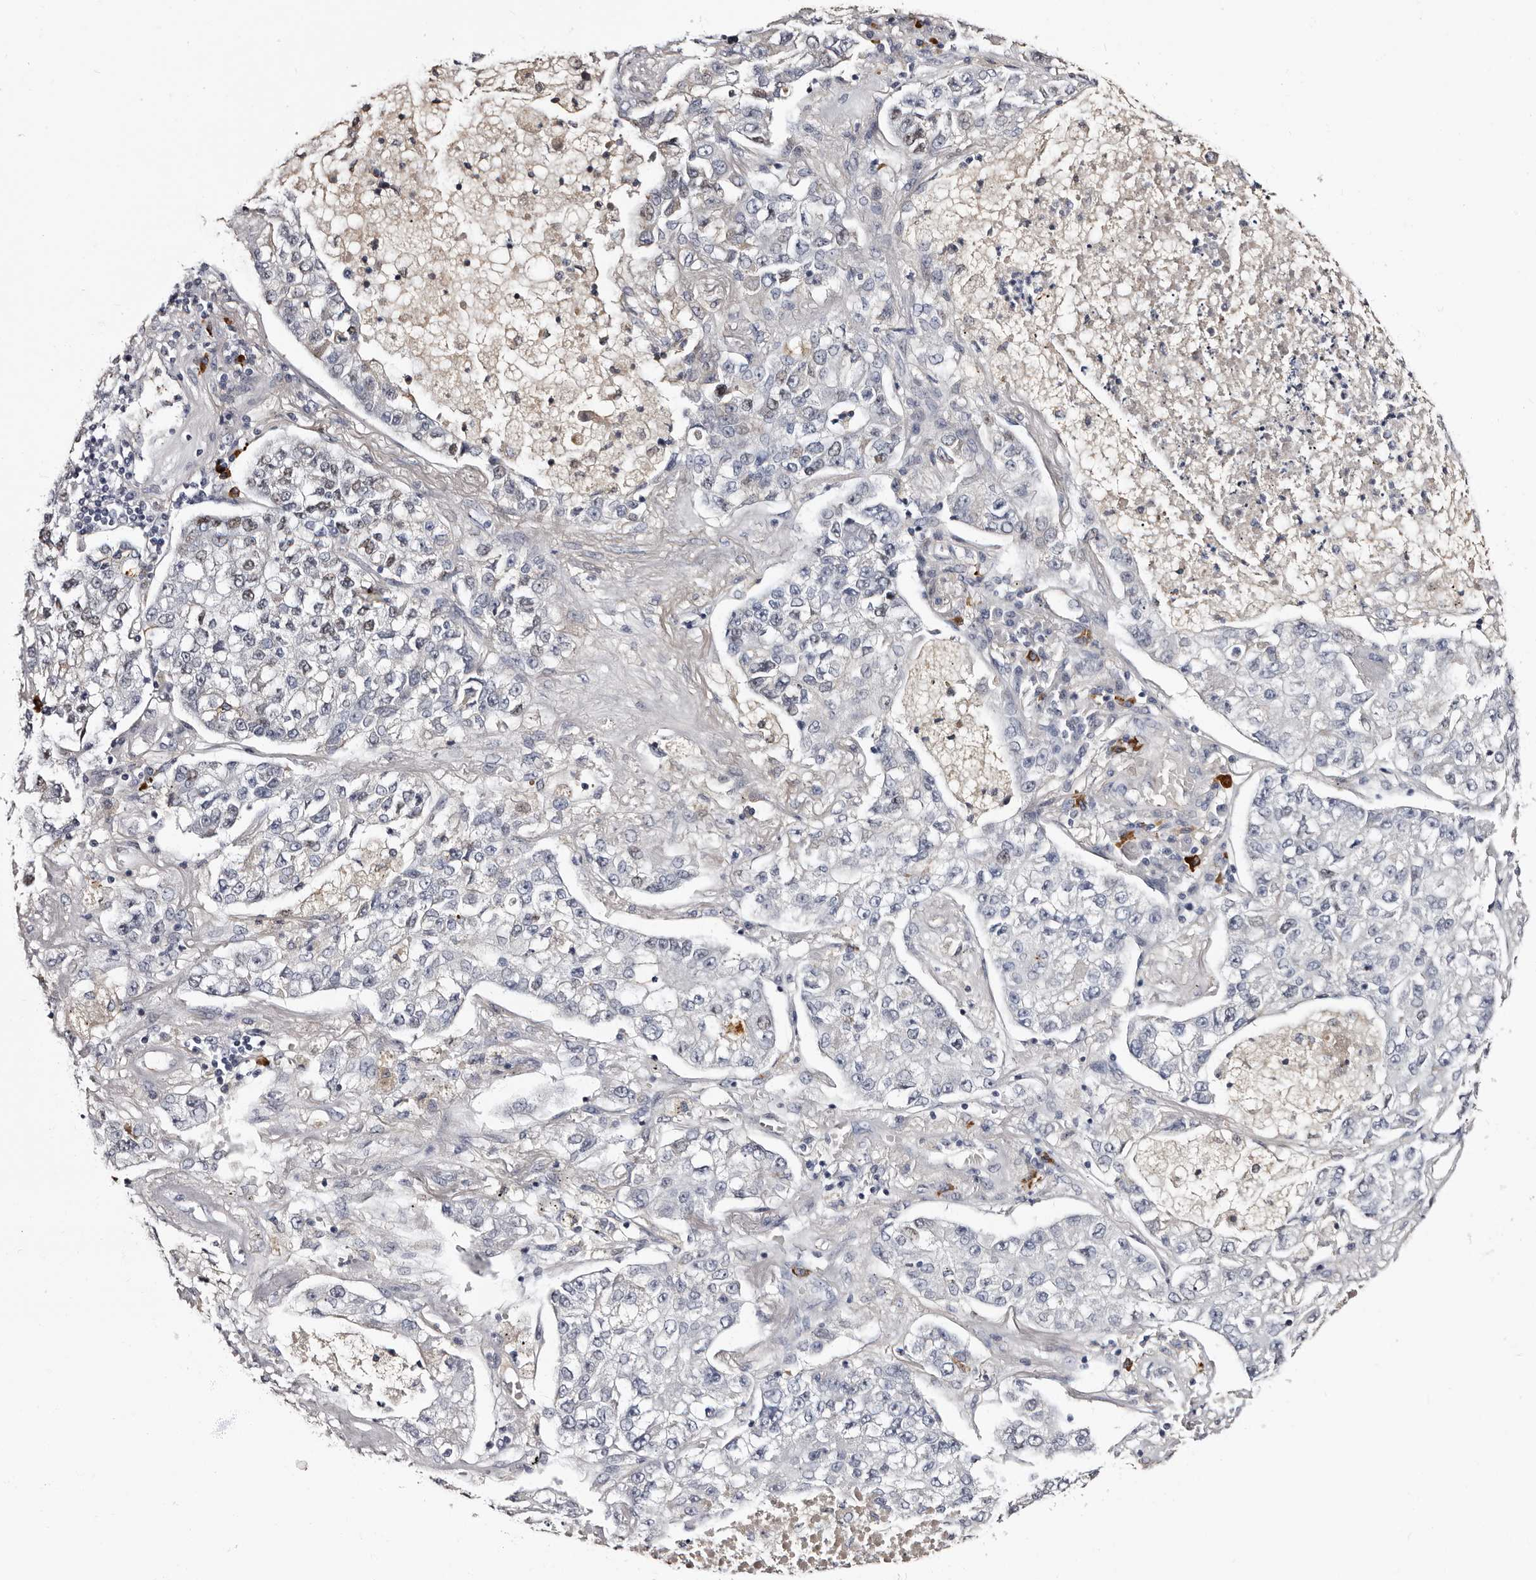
{"staining": {"intensity": "negative", "quantity": "none", "location": "none"}, "tissue": "lung cancer", "cell_type": "Tumor cells", "image_type": "cancer", "snomed": [{"axis": "morphology", "description": "Adenocarcinoma, NOS"}, {"axis": "topography", "description": "Lung"}], "caption": "Lung cancer was stained to show a protein in brown. There is no significant positivity in tumor cells.", "gene": "TBC1D22B", "patient": {"sex": "male", "age": 49}}